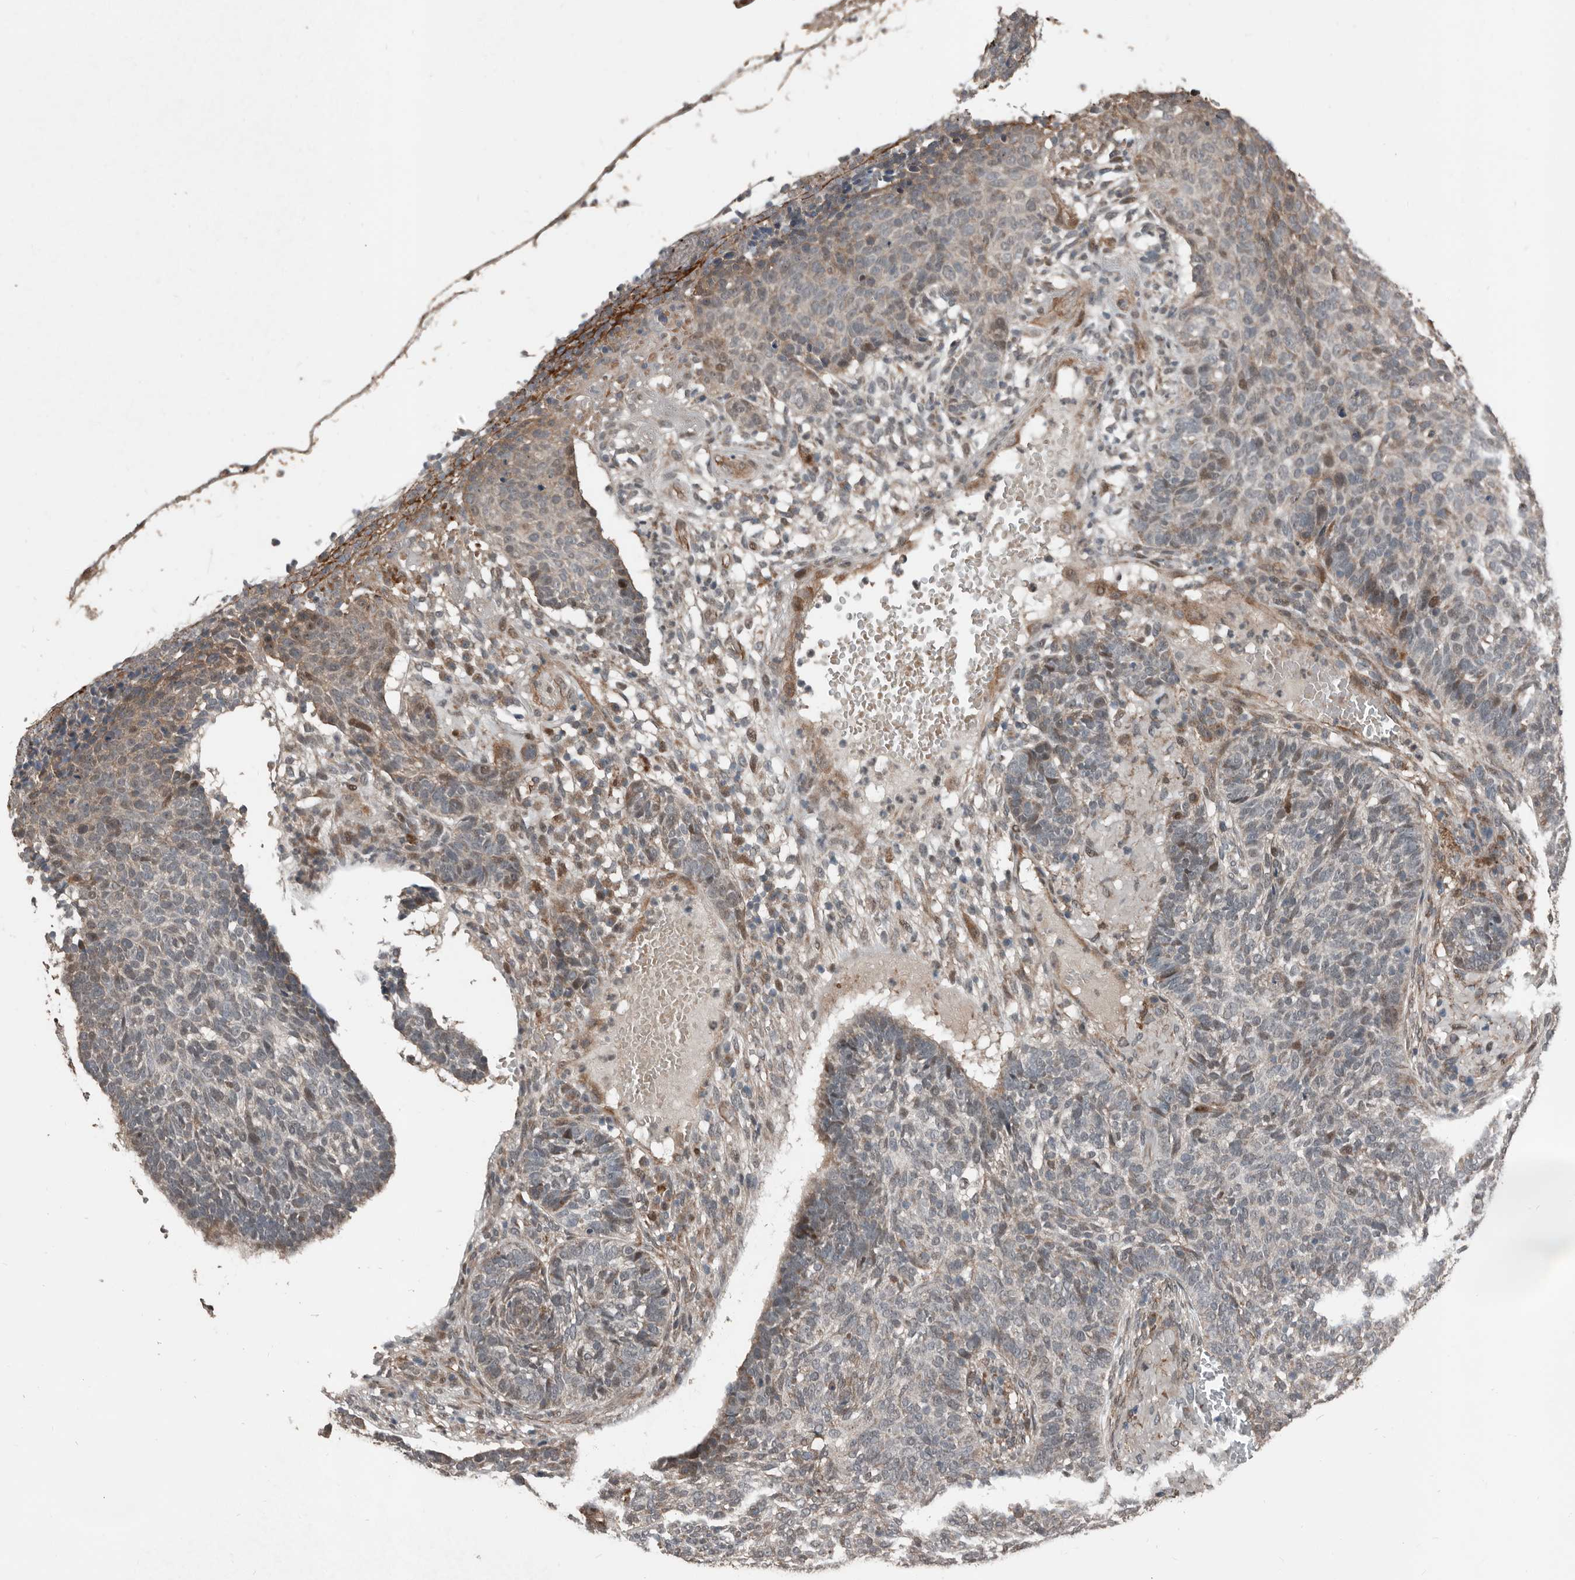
{"staining": {"intensity": "weak", "quantity": "25%-75%", "location": "cytoplasmic/membranous,nuclear"}, "tissue": "skin cancer", "cell_type": "Tumor cells", "image_type": "cancer", "snomed": [{"axis": "morphology", "description": "Basal cell carcinoma"}, {"axis": "topography", "description": "Skin"}], "caption": "This photomicrograph reveals skin cancer stained with immunohistochemistry (IHC) to label a protein in brown. The cytoplasmic/membranous and nuclear of tumor cells show weak positivity for the protein. Nuclei are counter-stained blue.", "gene": "YOD1", "patient": {"sex": "male", "age": 85}}